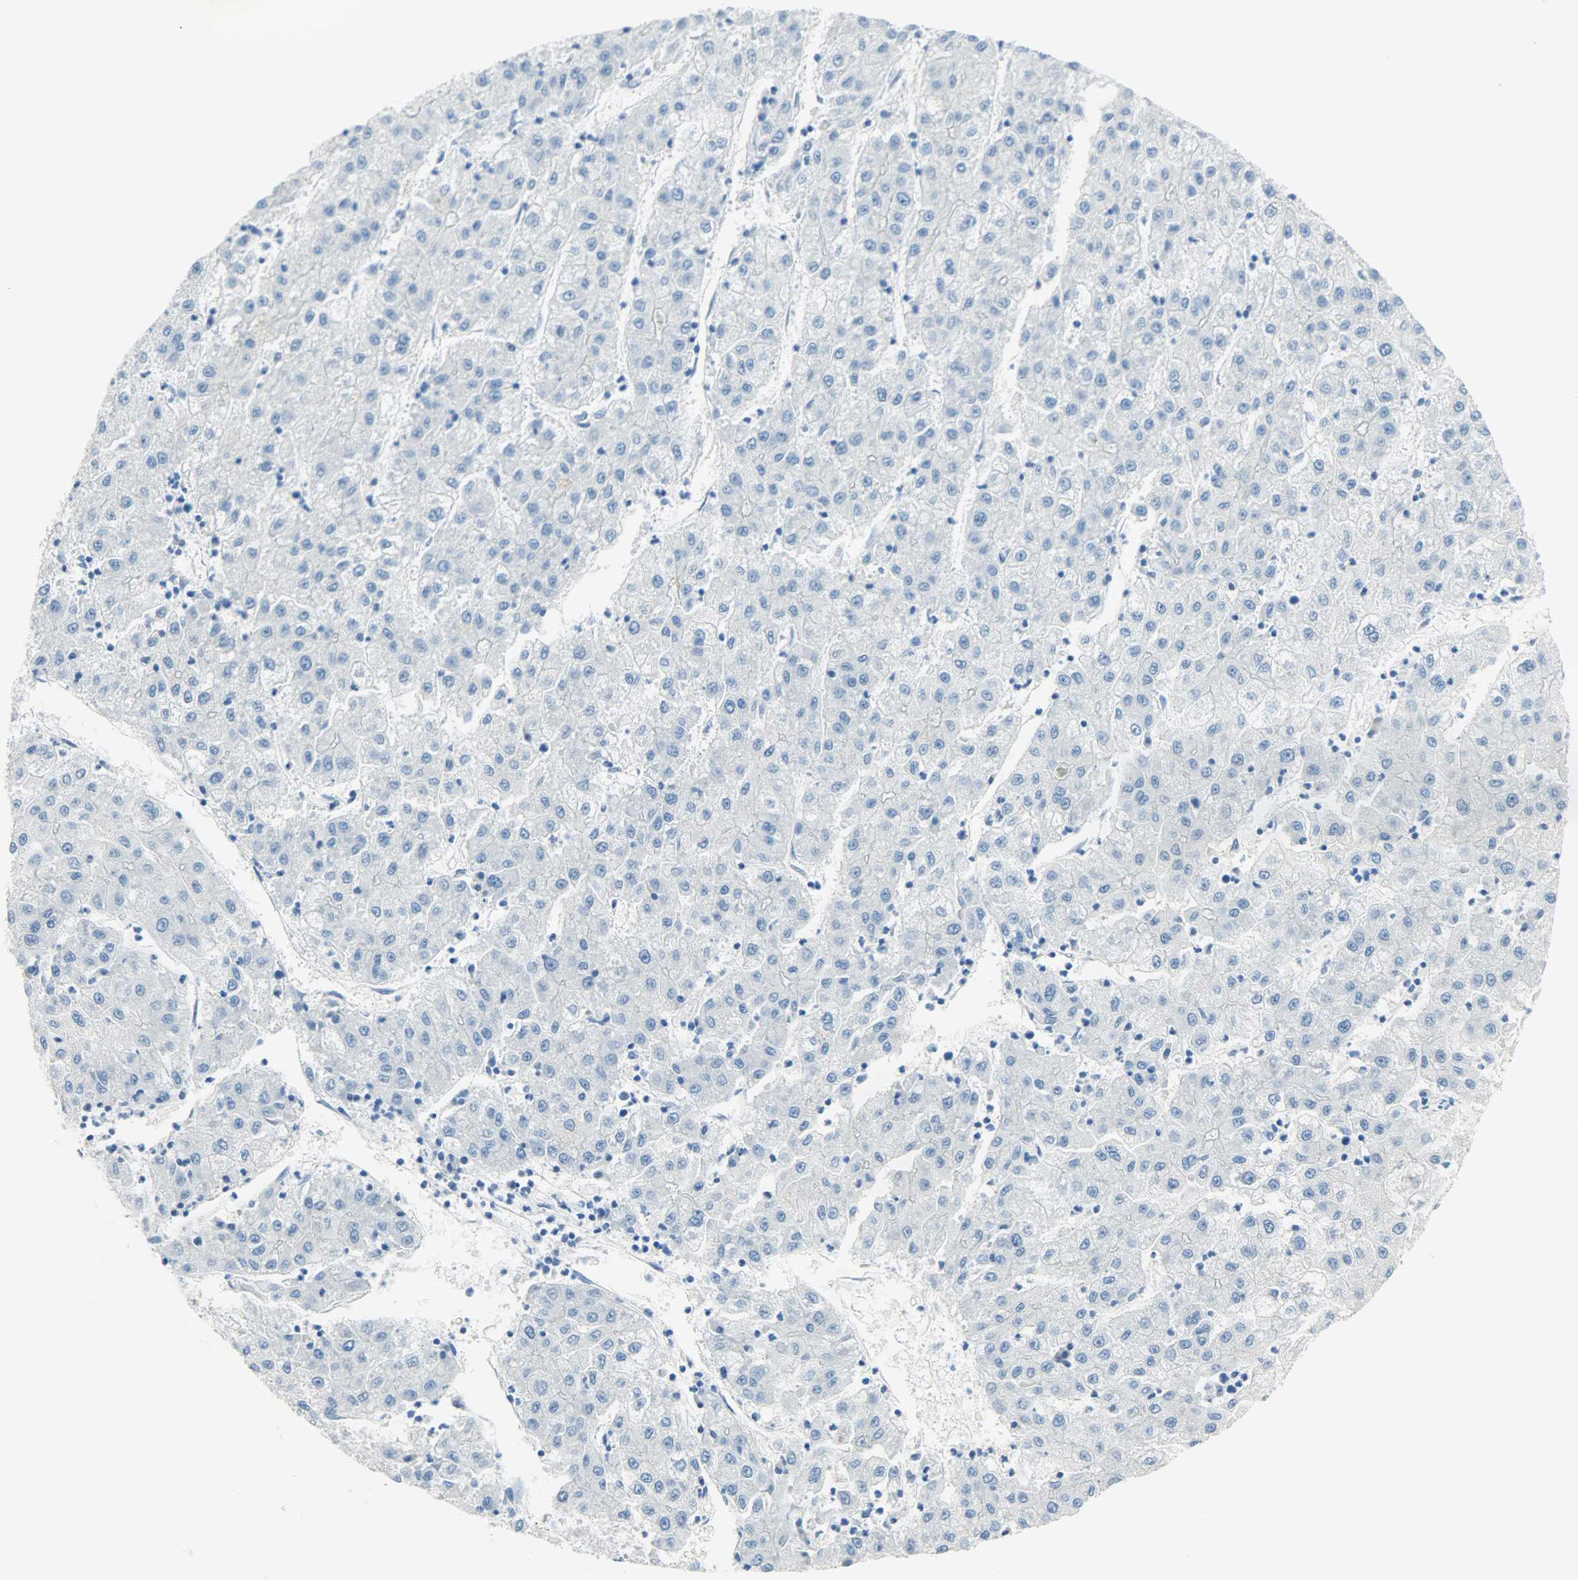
{"staining": {"intensity": "negative", "quantity": "none", "location": "none"}, "tissue": "liver cancer", "cell_type": "Tumor cells", "image_type": "cancer", "snomed": [{"axis": "morphology", "description": "Carcinoma, Hepatocellular, NOS"}, {"axis": "topography", "description": "Liver"}], "caption": "Tumor cells show no significant expression in hepatocellular carcinoma (liver).", "gene": "PROM1", "patient": {"sex": "male", "age": 72}}